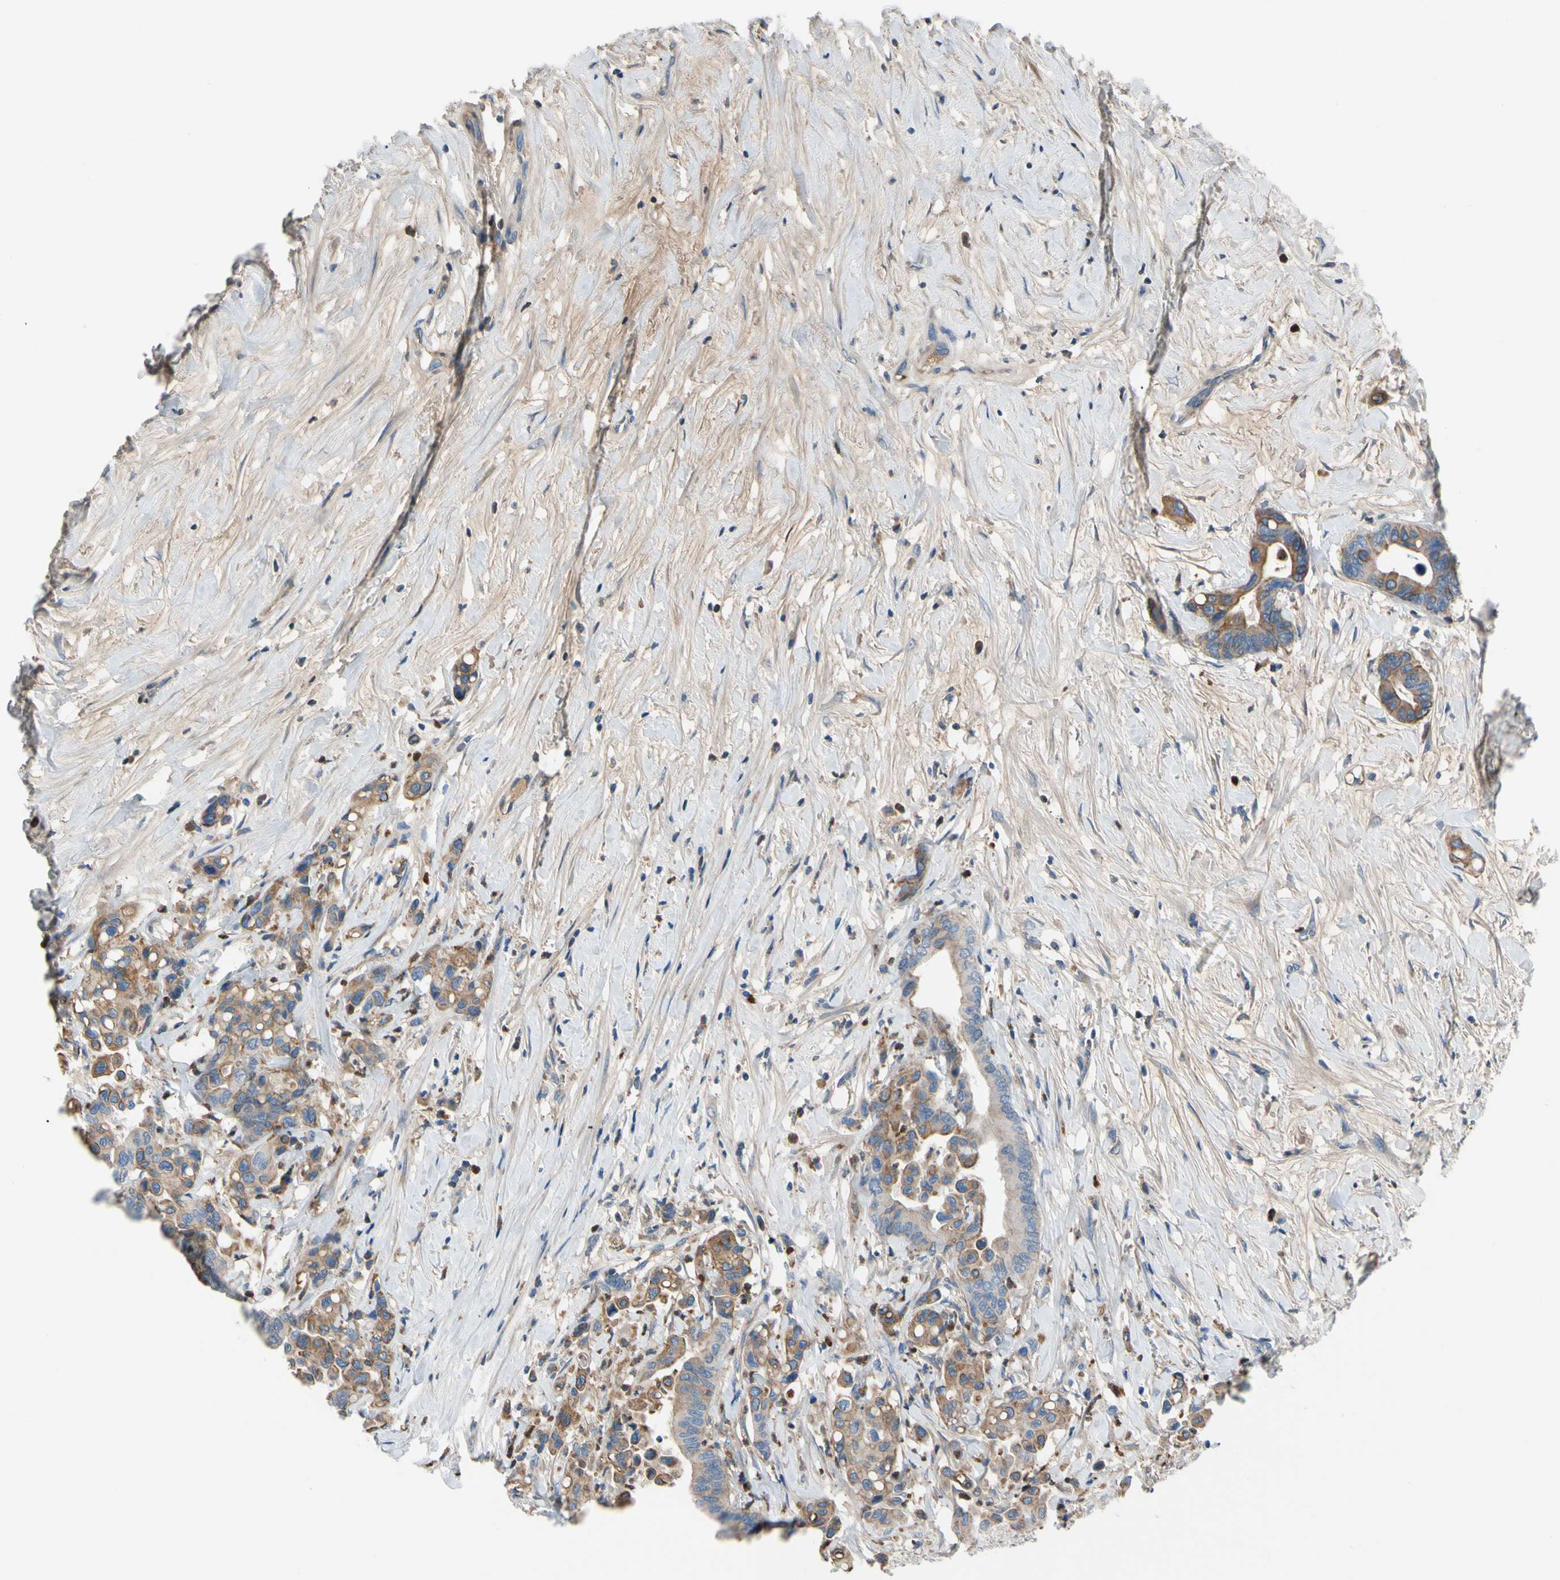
{"staining": {"intensity": "moderate", "quantity": "25%-75%", "location": "cytoplasmic/membranous"}, "tissue": "colorectal cancer", "cell_type": "Tumor cells", "image_type": "cancer", "snomed": [{"axis": "morphology", "description": "Normal tissue, NOS"}, {"axis": "morphology", "description": "Adenocarcinoma, NOS"}, {"axis": "topography", "description": "Colon"}], "caption": "Colorectal adenocarcinoma tissue exhibits moderate cytoplasmic/membranous staining in about 25%-75% of tumor cells", "gene": "HJURP", "patient": {"sex": "male", "age": 82}}